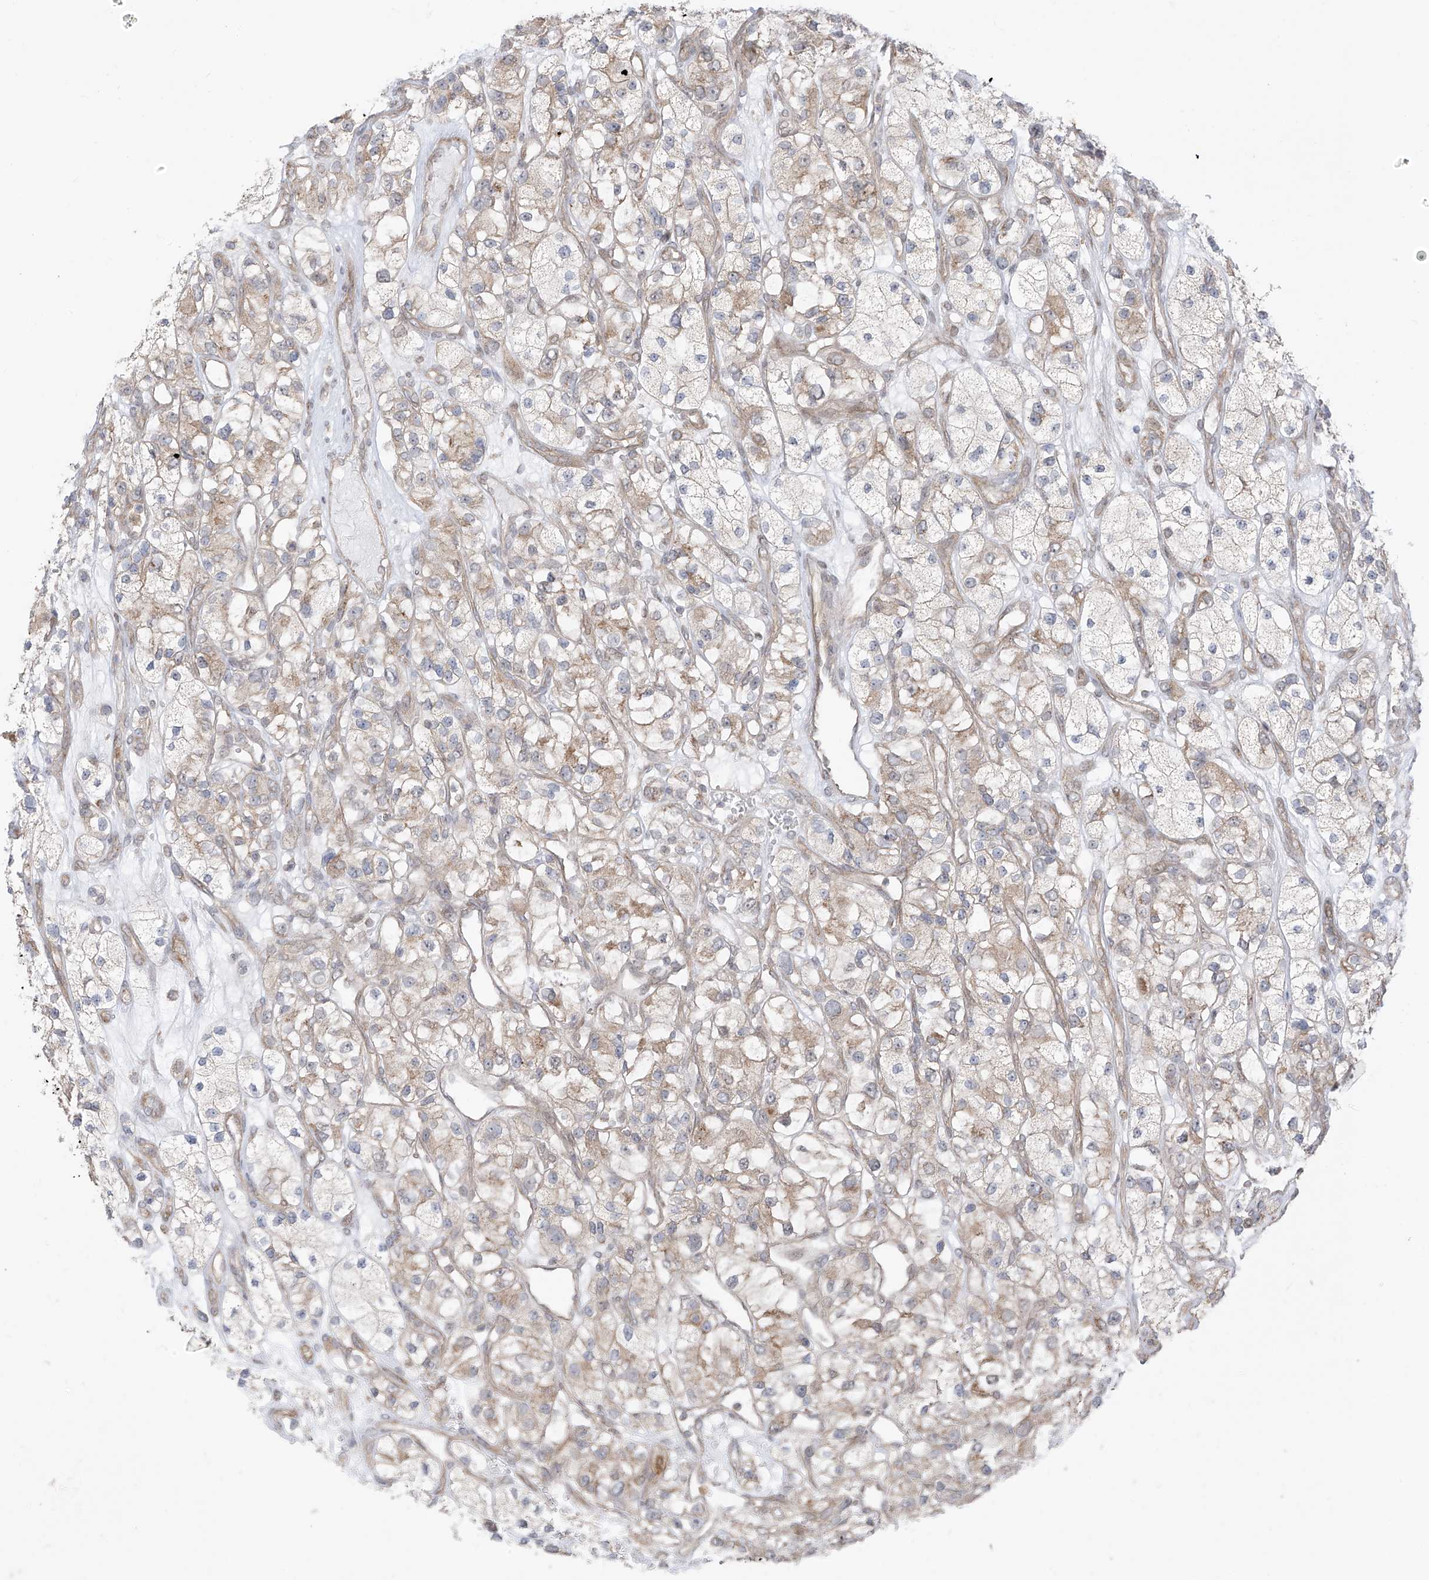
{"staining": {"intensity": "weak", "quantity": "<25%", "location": "cytoplasmic/membranous"}, "tissue": "renal cancer", "cell_type": "Tumor cells", "image_type": "cancer", "snomed": [{"axis": "morphology", "description": "Adenocarcinoma, NOS"}, {"axis": "topography", "description": "Kidney"}], "caption": "High magnification brightfield microscopy of renal cancer (adenocarcinoma) stained with DAB (3,3'-diaminobenzidine) (brown) and counterstained with hematoxylin (blue): tumor cells show no significant expression. (DAB immunohistochemistry, high magnification).", "gene": "PDE11A", "patient": {"sex": "female", "age": 57}}